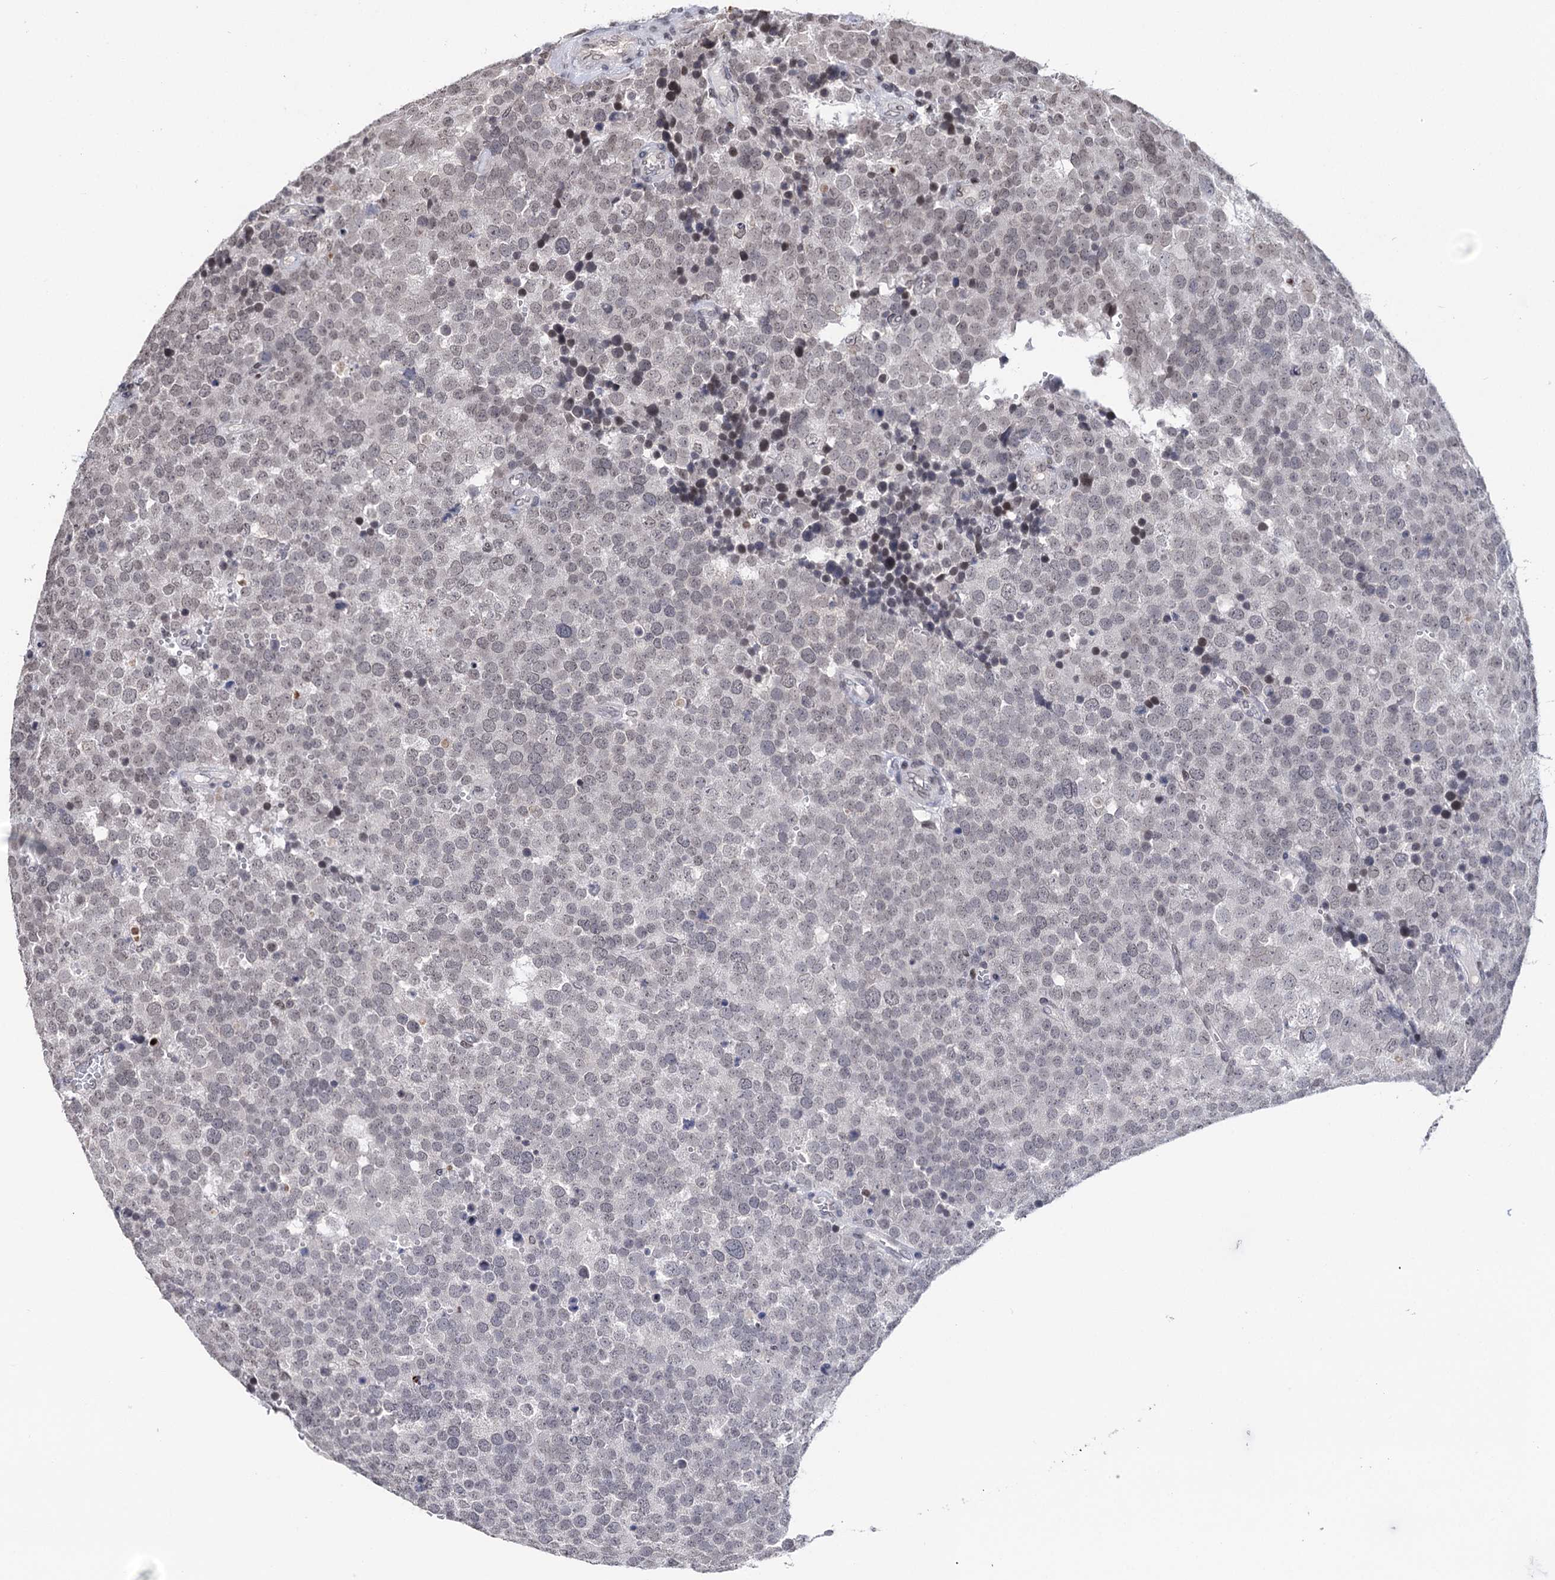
{"staining": {"intensity": "negative", "quantity": "none", "location": "none"}, "tissue": "testis cancer", "cell_type": "Tumor cells", "image_type": "cancer", "snomed": [{"axis": "morphology", "description": "Seminoma, NOS"}, {"axis": "topography", "description": "Testis"}], "caption": "This is an immunohistochemistry histopathology image of human testis seminoma. There is no staining in tumor cells.", "gene": "CCDC77", "patient": {"sex": "male", "age": 71}}